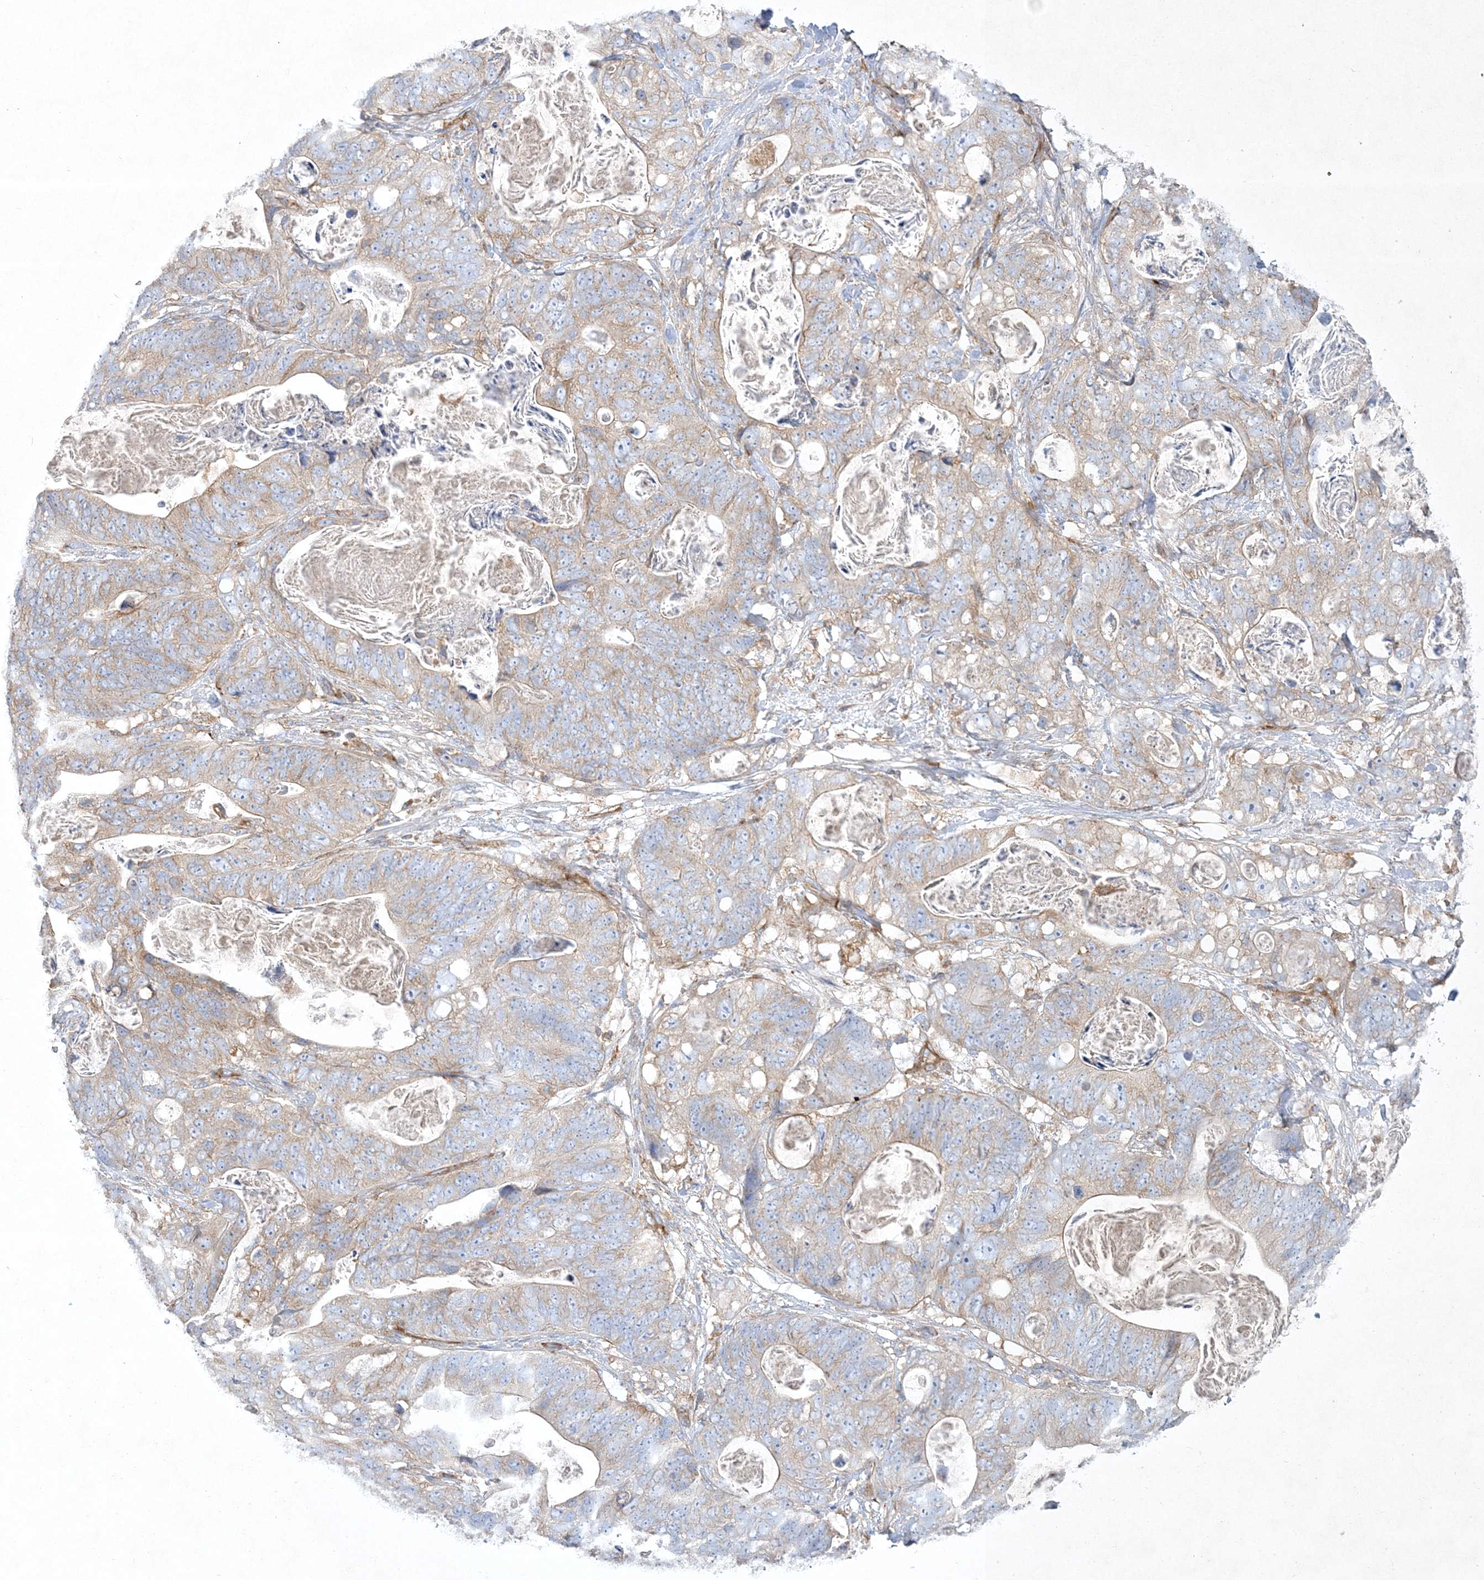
{"staining": {"intensity": "weak", "quantity": "25%-75%", "location": "cytoplasmic/membranous"}, "tissue": "stomach cancer", "cell_type": "Tumor cells", "image_type": "cancer", "snomed": [{"axis": "morphology", "description": "Normal tissue, NOS"}, {"axis": "morphology", "description": "Adenocarcinoma, NOS"}, {"axis": "topography", "description": "Stomach"}], "caption": "About 25%-75% of tumor cells in human stomach cancer (adenocarcinoma) show weak cytoplasmic/membranous protein expression as visualized by brown immunohistochemical staining.", "gene": "WDR37", "patient": {"sex": "female", "age": 89}}